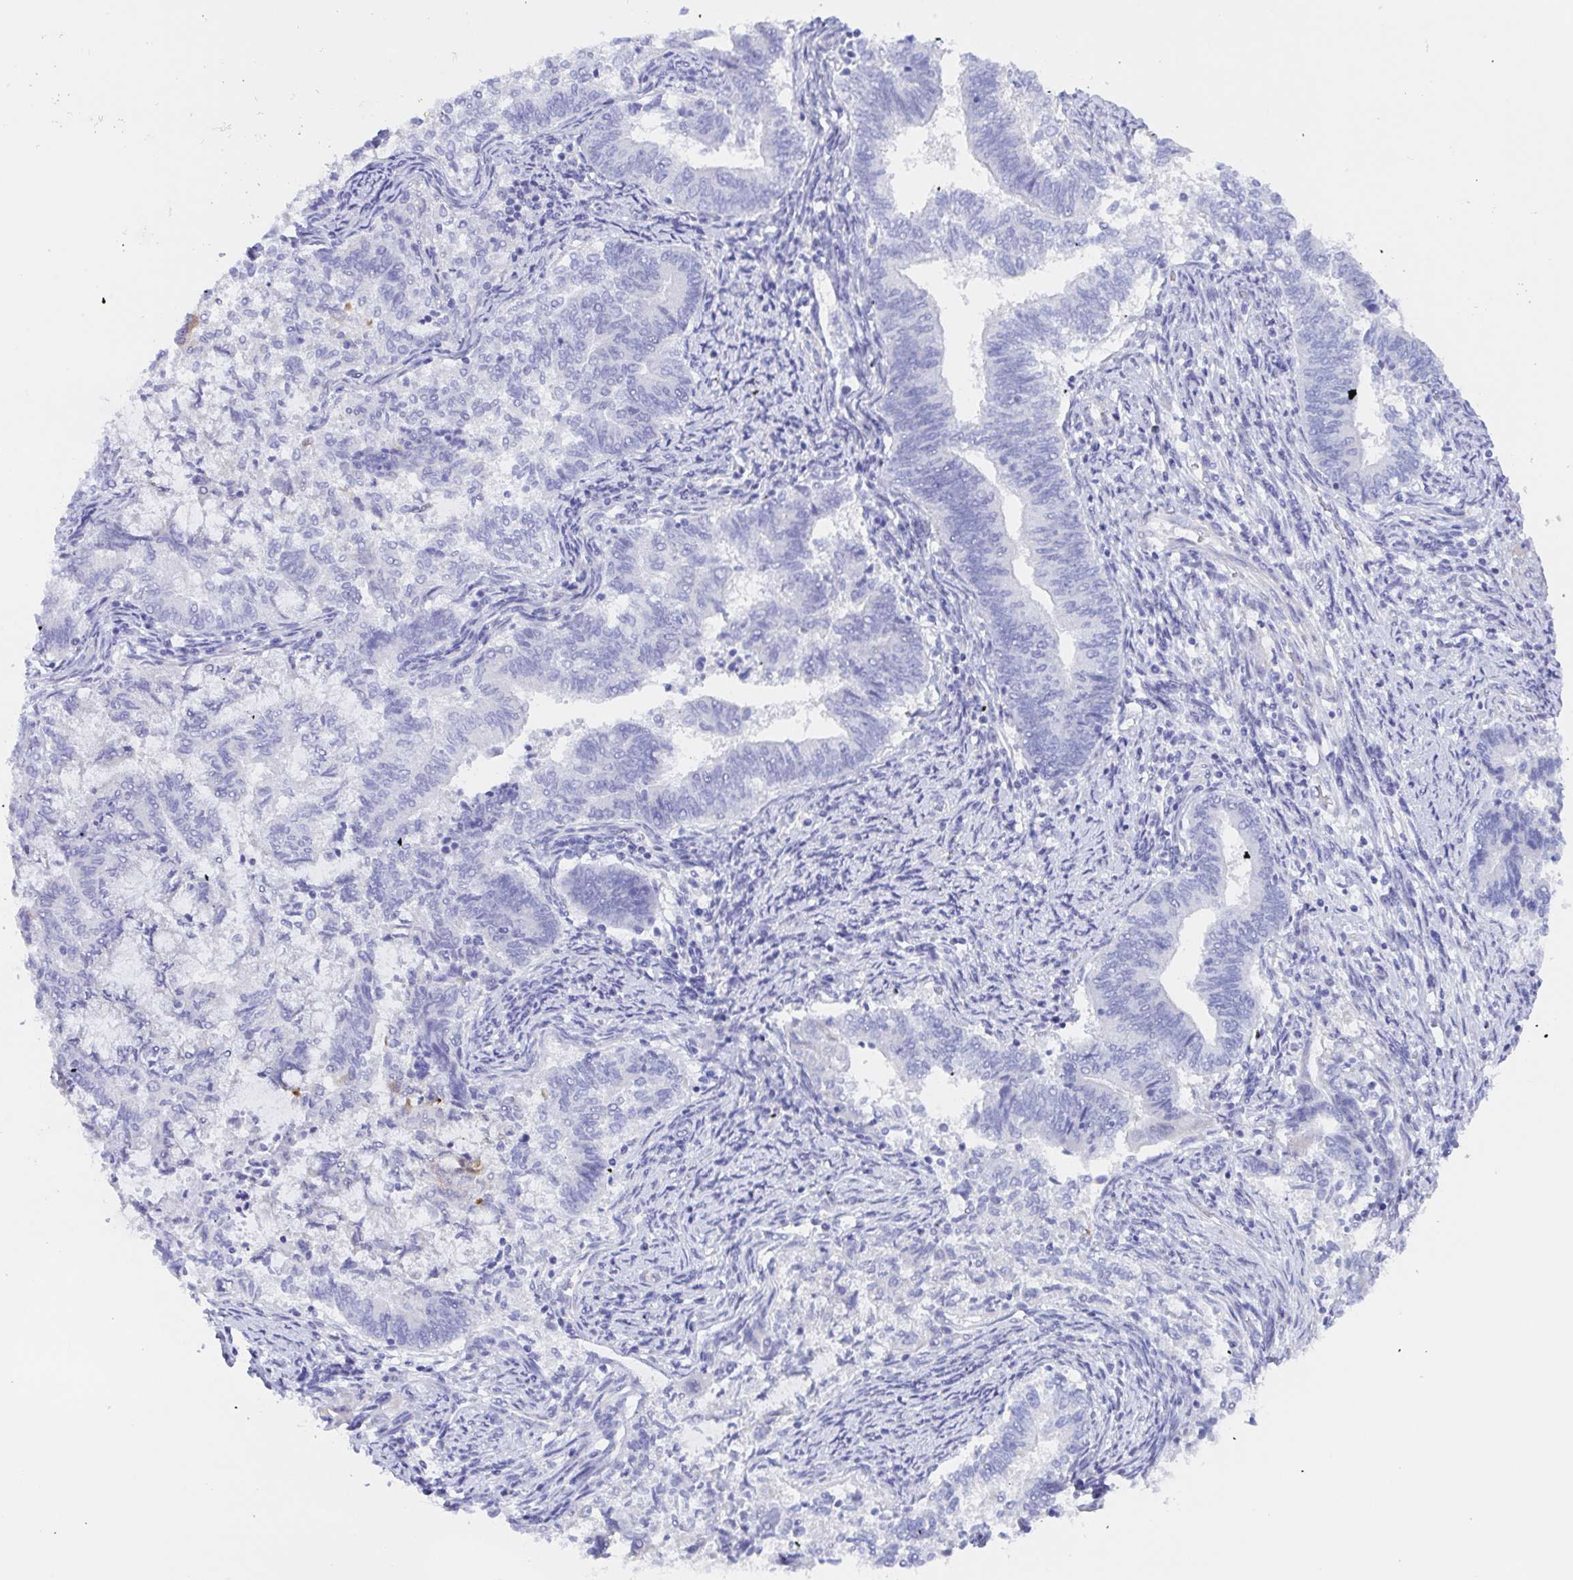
{"staining": {"intensity": "negative", "quantity": "none", "location": "none"}, "tissue": "endometrial cancer", "cell_type": "Tumor cells", "image_type": "cancer", "snomed": [{"axis": "morphology", "description": "Adenocarcinoma, NOS"}, {"axis": "topography", "description": "Endometrium"}], "caption": "An IHC micrograph of endometrial cancer is shown. There is no staining in tumor cells of endometrial cancer.", "gene": "MUCL3", "patient": {"sex": "female", "age": 65}}